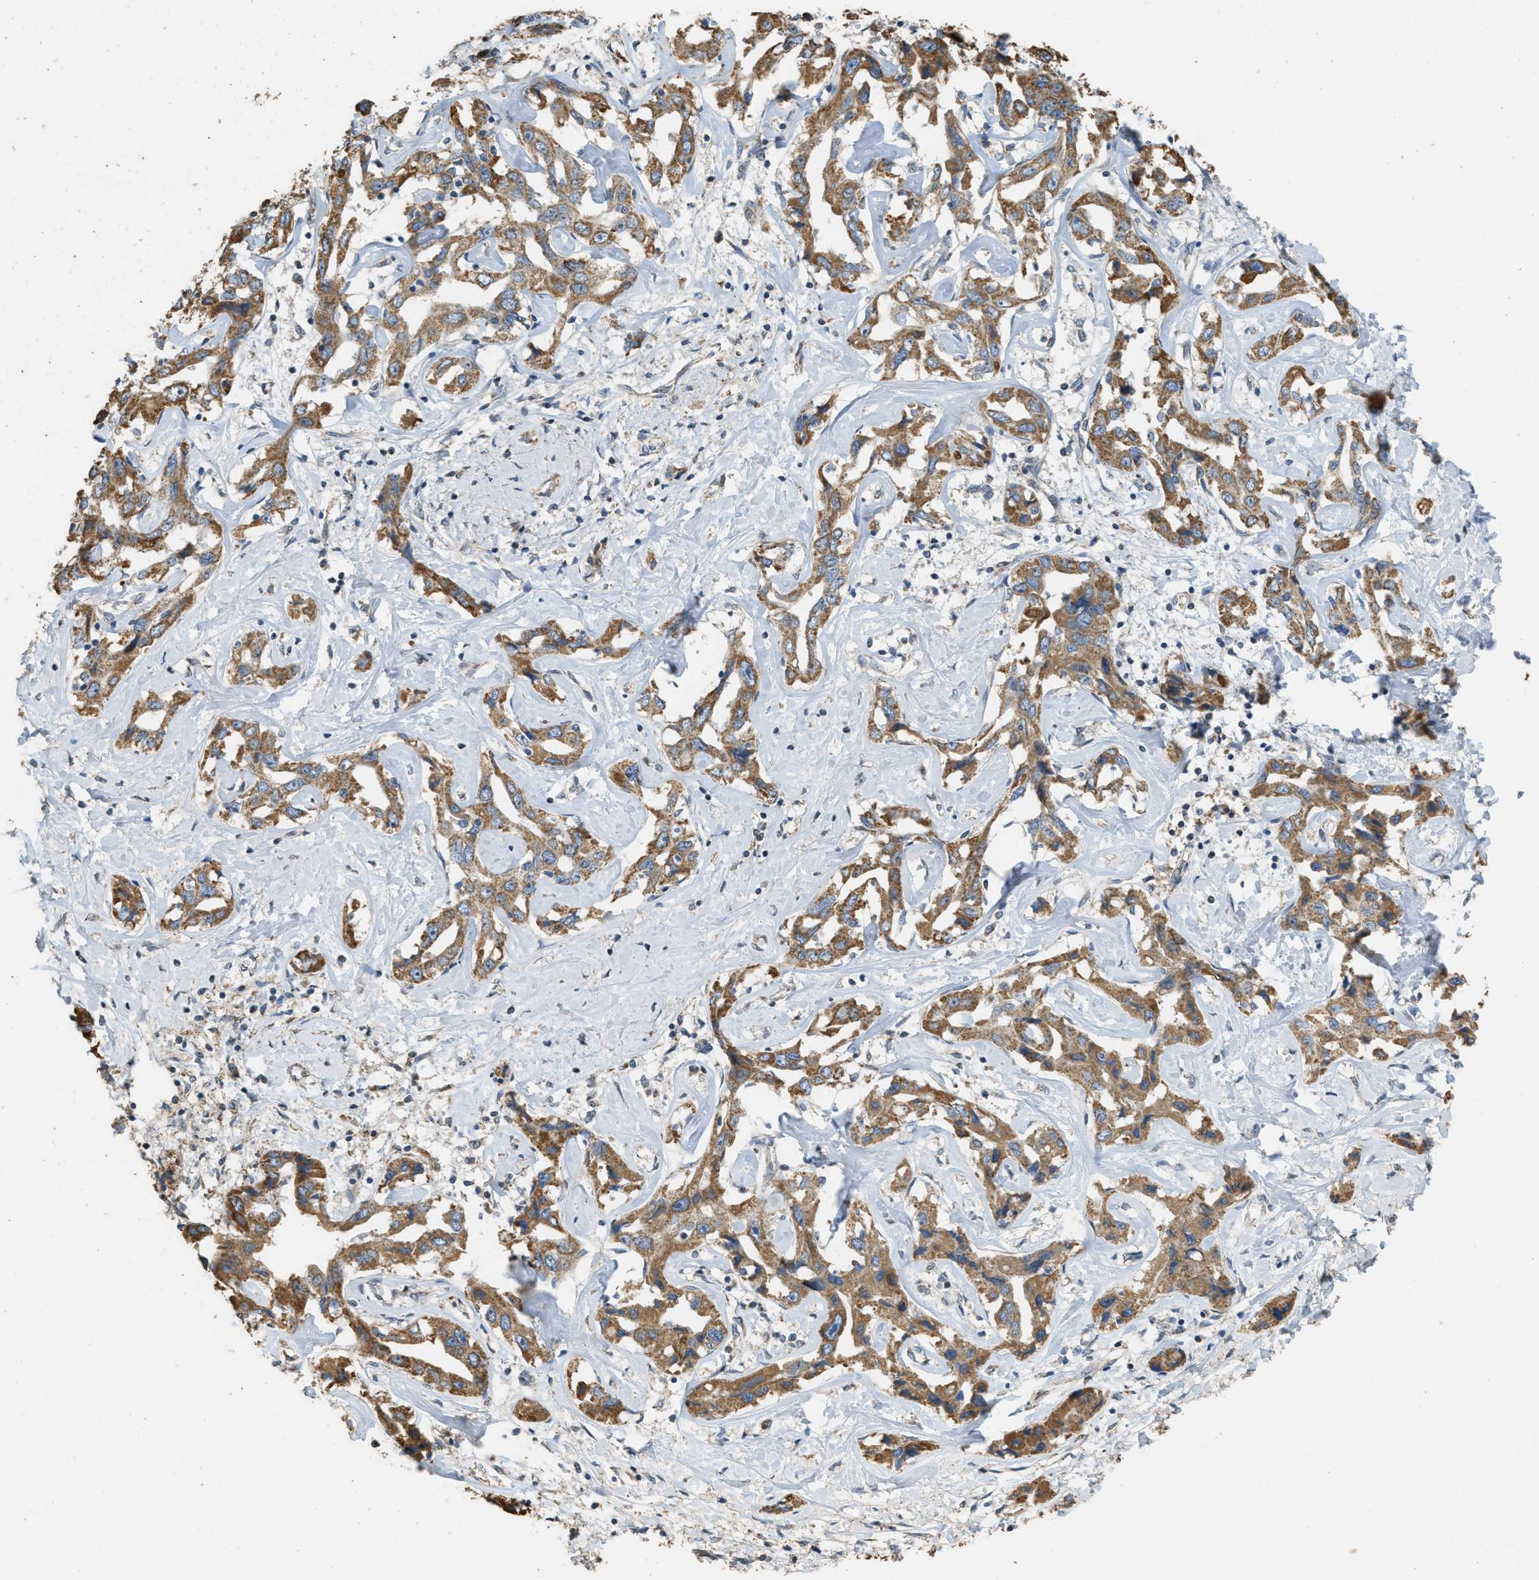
{"staining": {"intensity": "moderate", "quantity": ">75%", "location": "cytoplasmic/membranous"}, "tissue": "liver cancer", "cell_type": "Tumor cells", "image_type": "cancer", "snomed": [{"axis": "morphology", "description": "Cholangiocarcinoma"}, {"axis": "topography", "description": "Liver"}], "caption": "Brown immunohistochemical staining in human cholangiocarcinoma (liver) exhibits moderate cytoplasmic/membranous positivity in approximately >75% of tumor cells.", "gene": "KCNA4", "patient": {"sex": "male", "age": 59}}